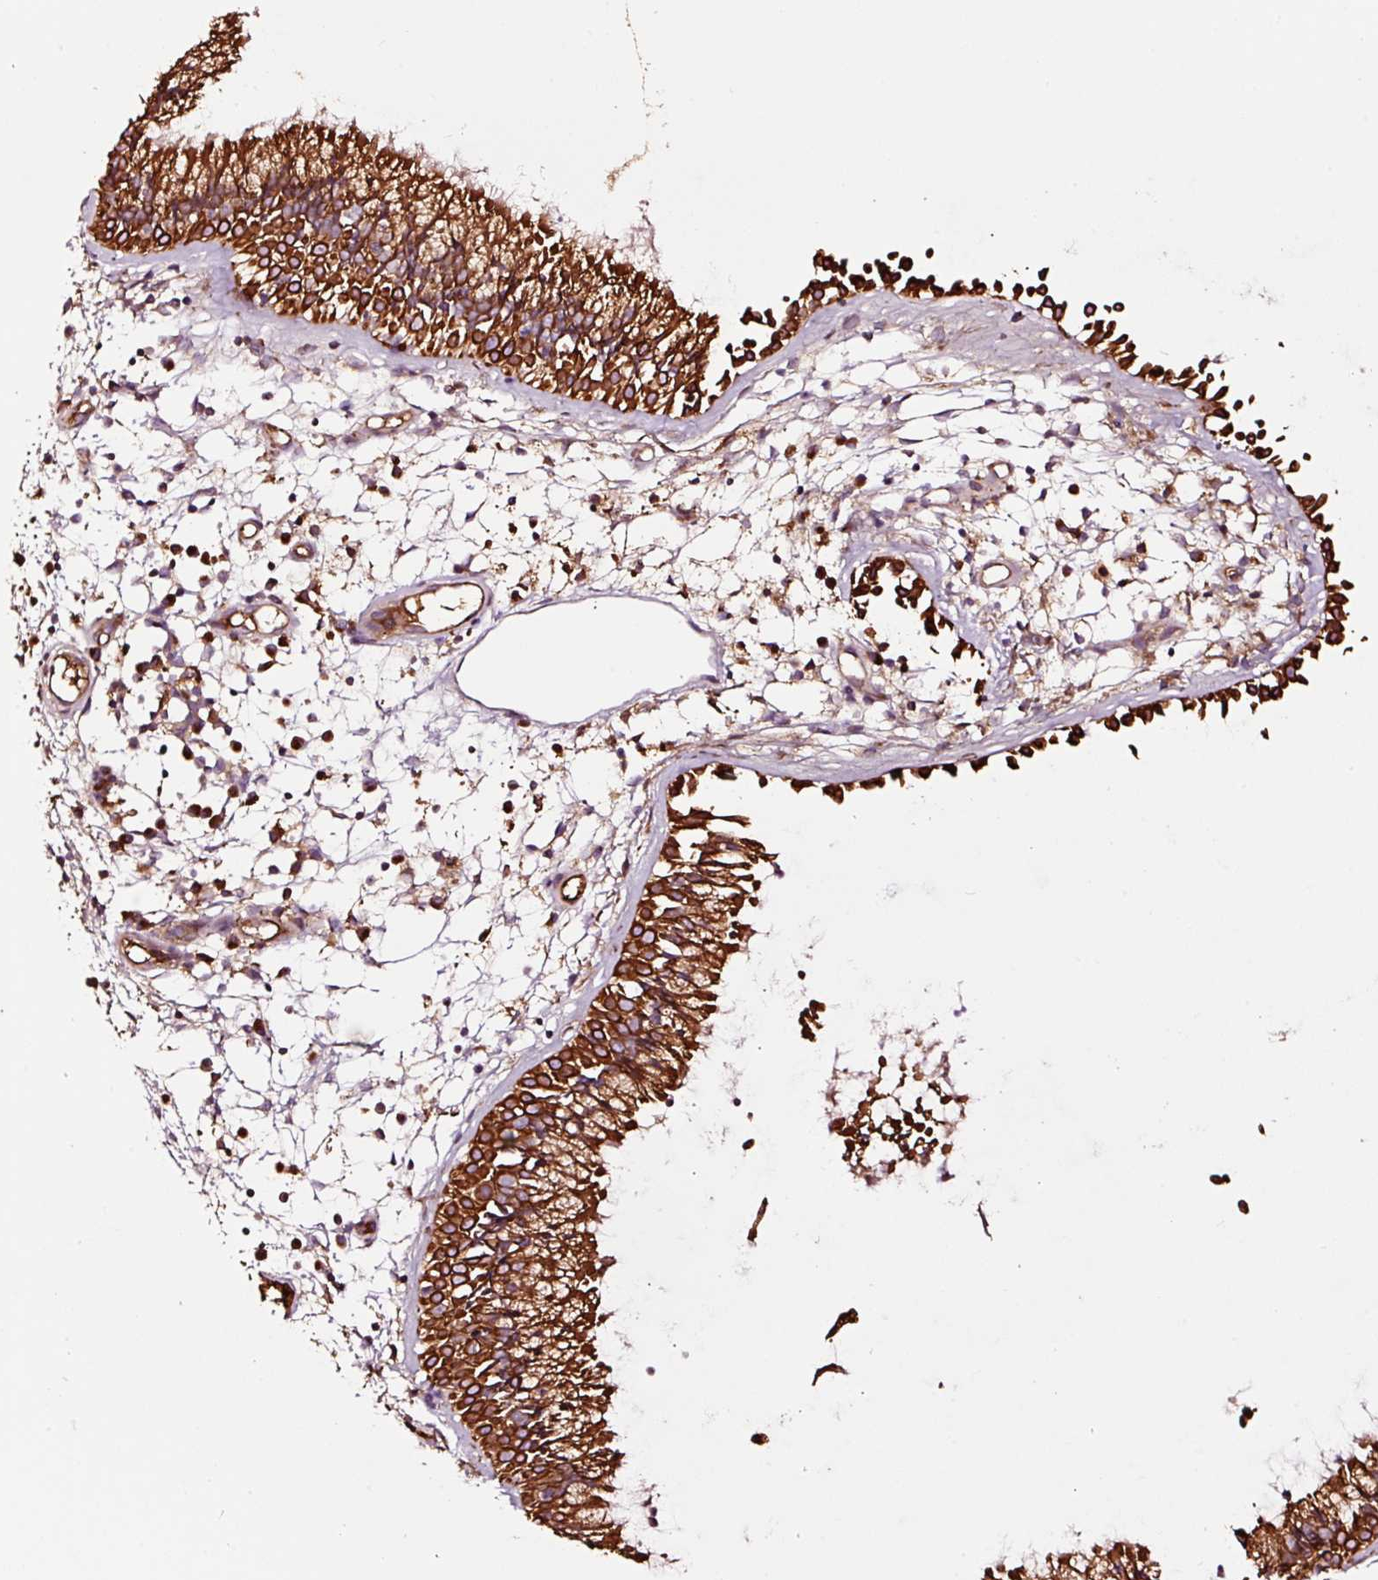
{"staining": {"intensity": "strong", "quantity": ">75%", "location": "cytoplasmic/membranous"}, "tissue": "nasopharynx", "cell_type": "Respiratory epithelial cells", "image_type": "normal", "snomed": [{"axis": "morphology", "description": "Normal tissue, NOS"}, {"axis": "topography", "description": "Nasopharynx"}], "caption": "High-power microscopy captured an immunohistochemistry photomicrograph of normal nasopharynx, revealing strong cytoplasmic/membranous staining in about >75% of respiratory epithelial cells.", "gene": "PGLYRP2", "patient": {"sex": "male", "age": 21}}